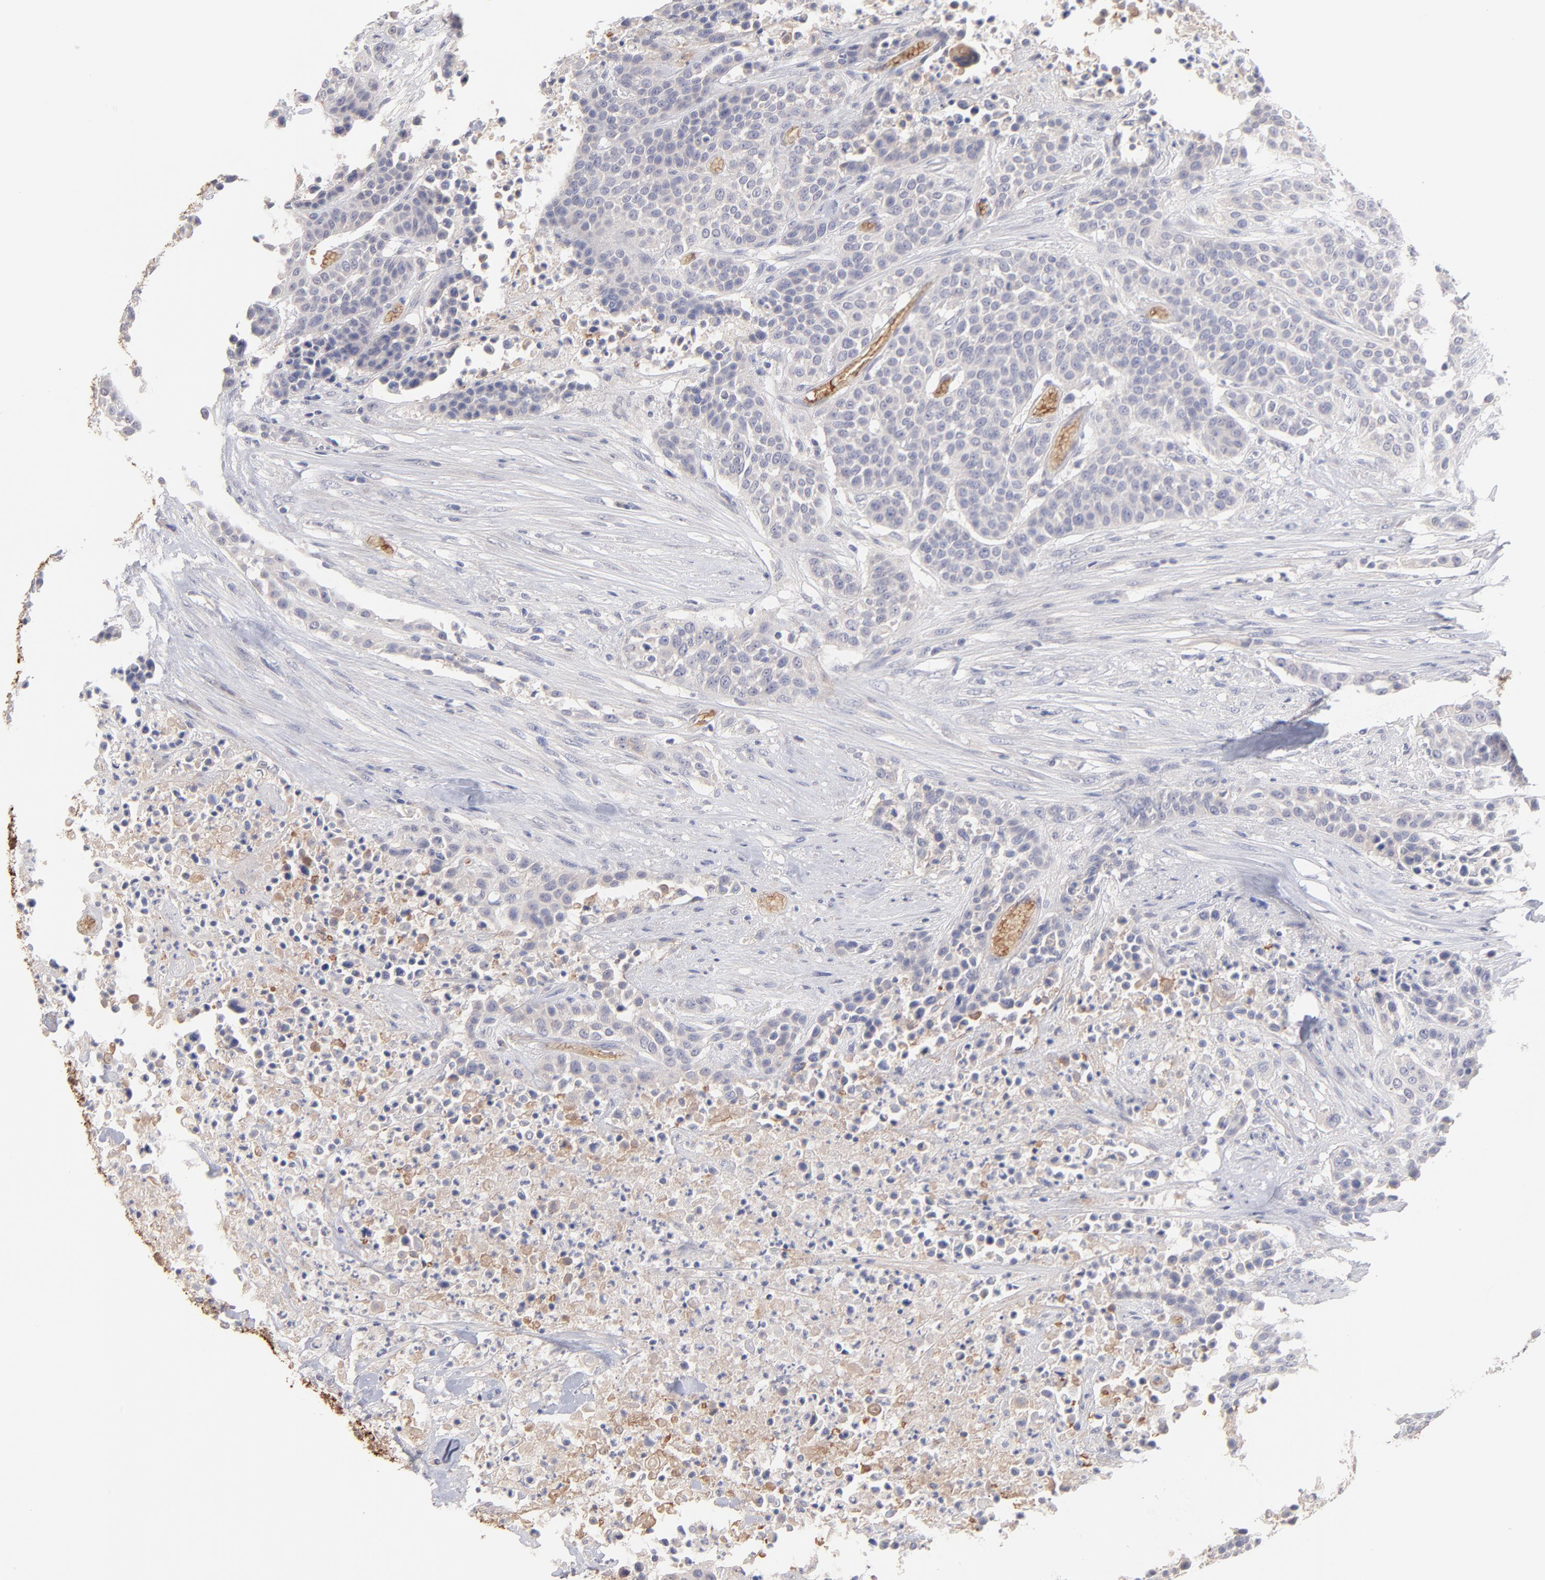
{"staining": {"intensity": "negative", "quantity": "none", "location": "none"}, "tissue": "urothelial cancer", "cell_type": "Tumor cells", "image_type": "cancer", "snomed": [{"axis": "morphology", "description": "Urothelial carcinoma, High grade"}, {"axis": "topography", "description": "Urinary bladder"}], "caption": "High-grade urothelial carcinoma stained for a protein using IHC displays no staining tumor cells.", "gene": "F13B", "patient": {"sex": "male", "age": 74}}